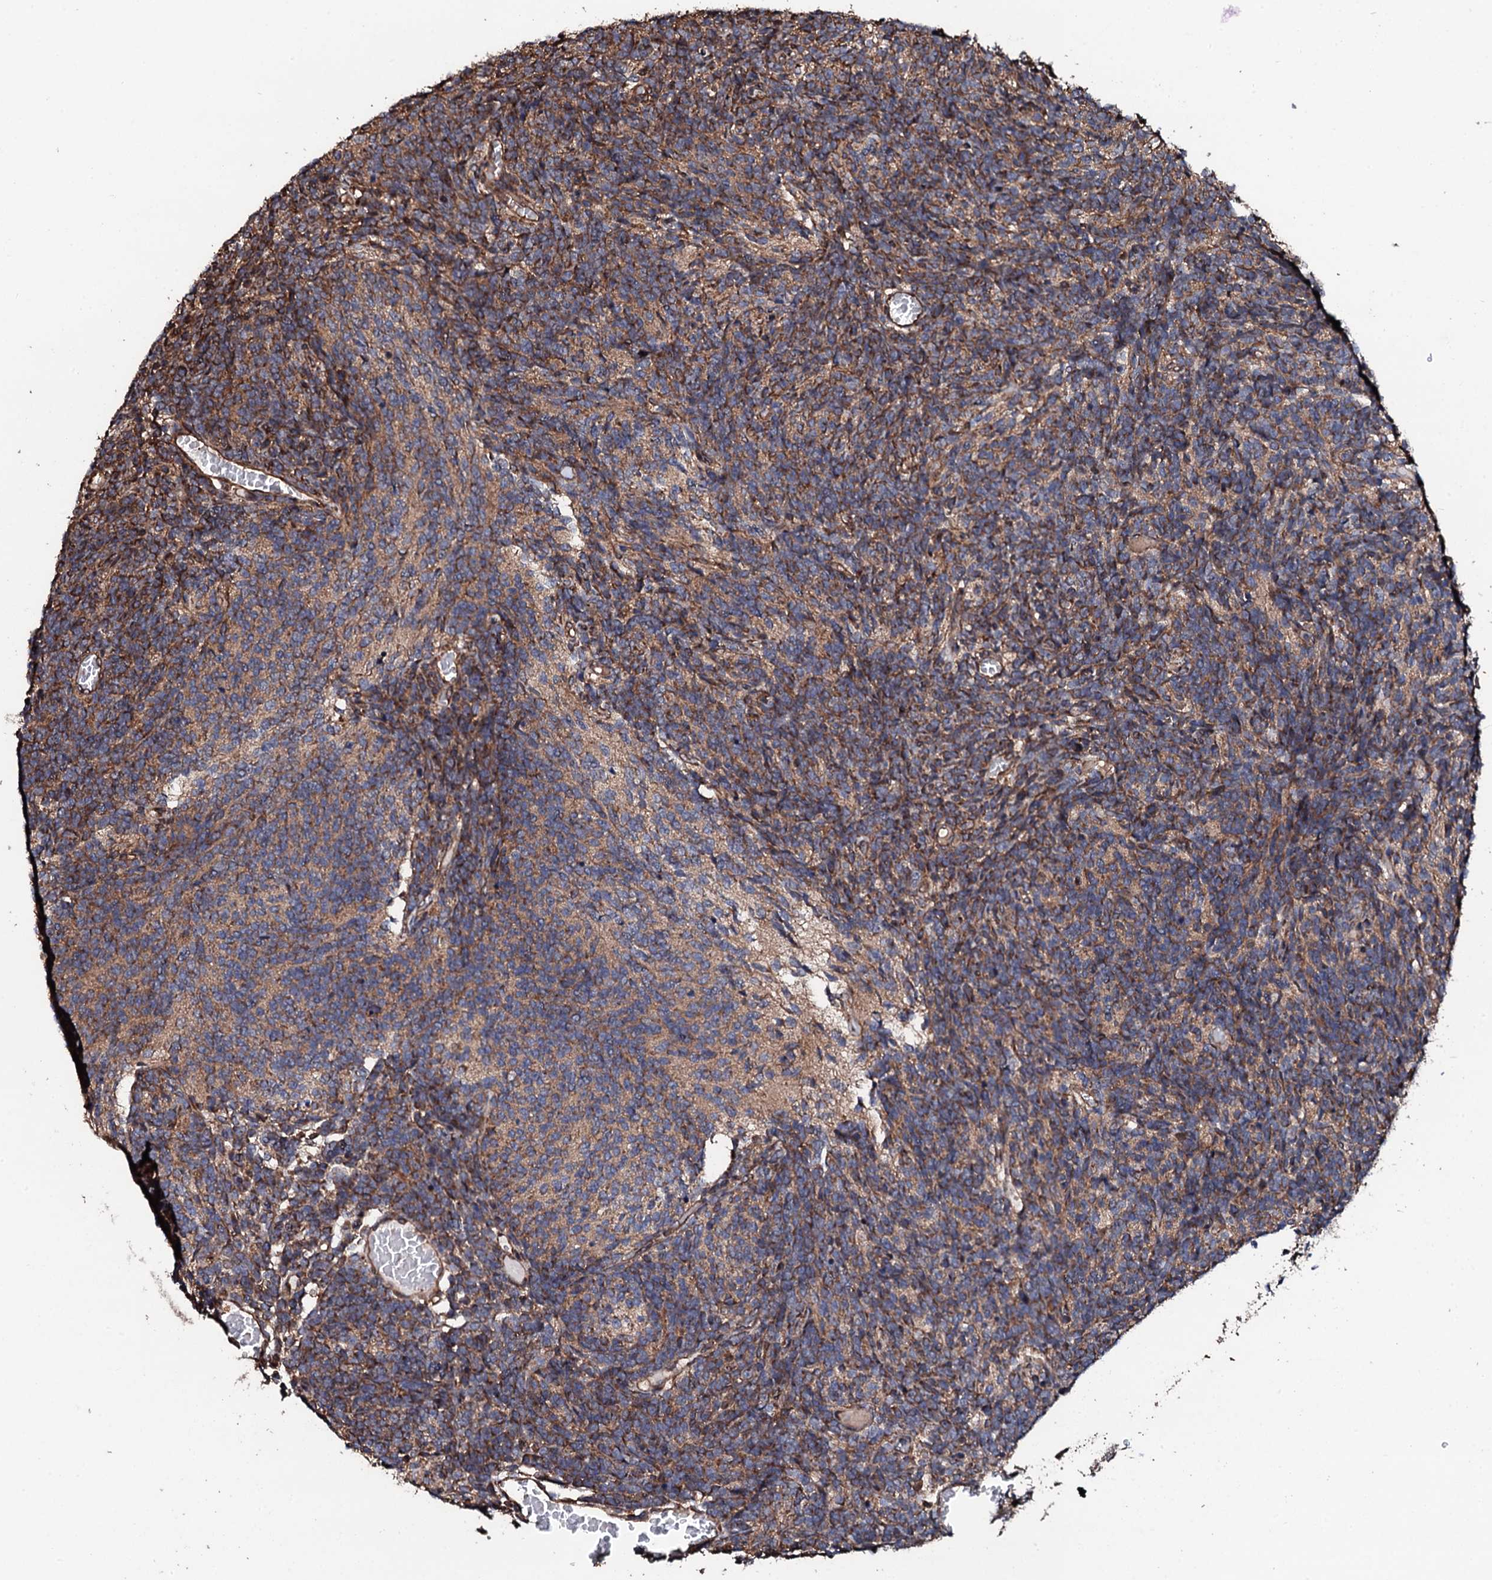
{"staining": {"intensity": "moderate", "quantity": "25%-75%", "location": "cytoplasmic/membranous"}, "tissue": "glioma", "cell_type": "Tumor cells", "image_type": "cancer", "snomed": [{"axis": "morphology", "description": "Glioma, malignant, Low grade"}, {"axis": "topography", "description": "Brain"}], "caption": "Human glioma stained with a brown dye shows moderate cytoplasmic/membranous positive expression in about 25%-75% of tumor cells.", "gene": "CKAP5", "patient": {"sex": "female", "age": 1}}